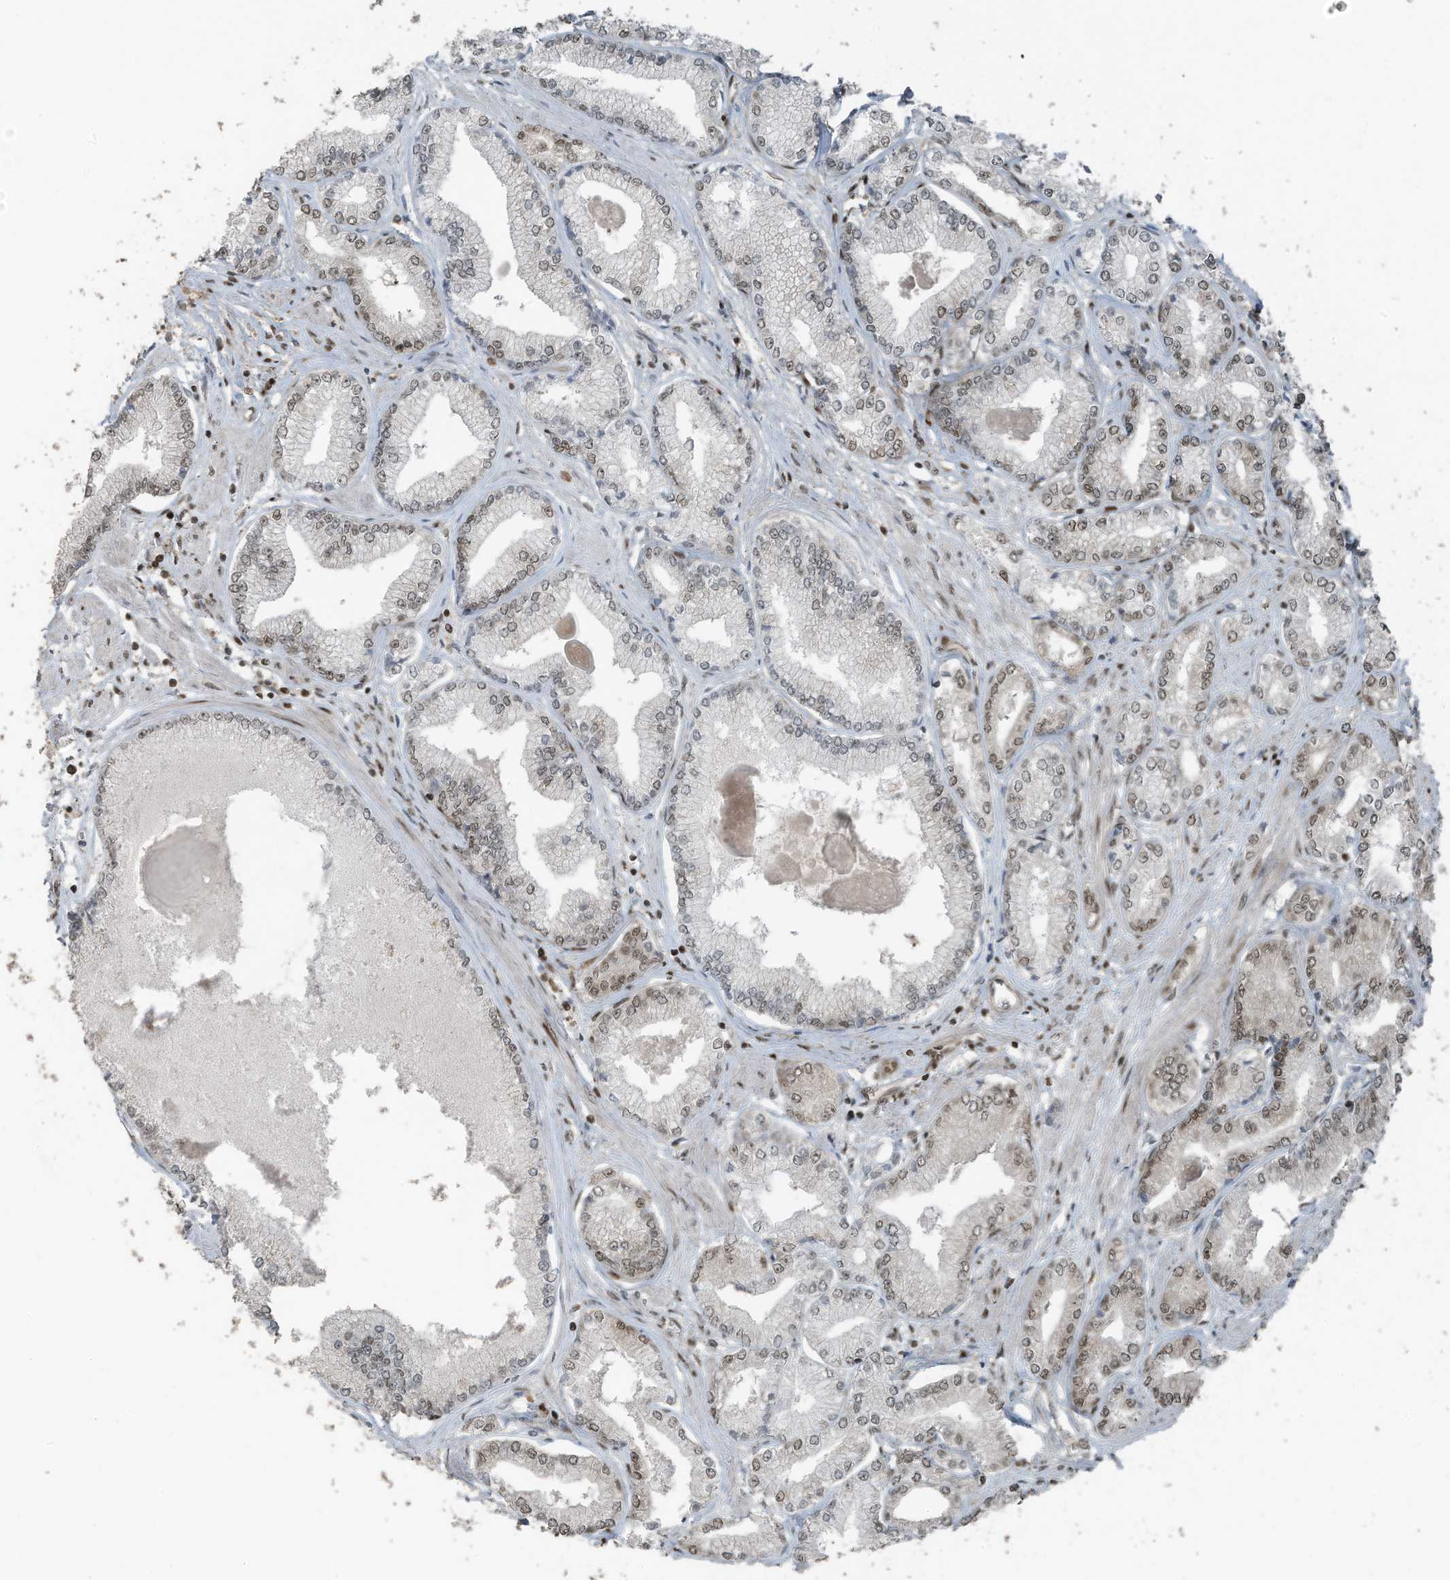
{"staining": {"intensity": "weak", "quantity": "25%-75%", "location": "nuclear"}, "tissue": "prostate cancer", "cell_type": "Tumor cells", "image_type": "cancer", "snomed": [{"axis": "morphology", "description": "Adenocarcinoma, Low grade"}, {"axis": "topography", "description": "Prostate"}], "caption": "High-magnification brightfield microscopy of prostate adenocarcinoma (low-grade) stained with DAB (3,3'-diaminobenzidine) (brown) and counterstained with hematoxylin (blue). tumor cells exhibit weak nuclear positivity is present in approximately25%-75% of cells.", "gene": "PCNP", "patient": {"sex": "male", "age": 60}}